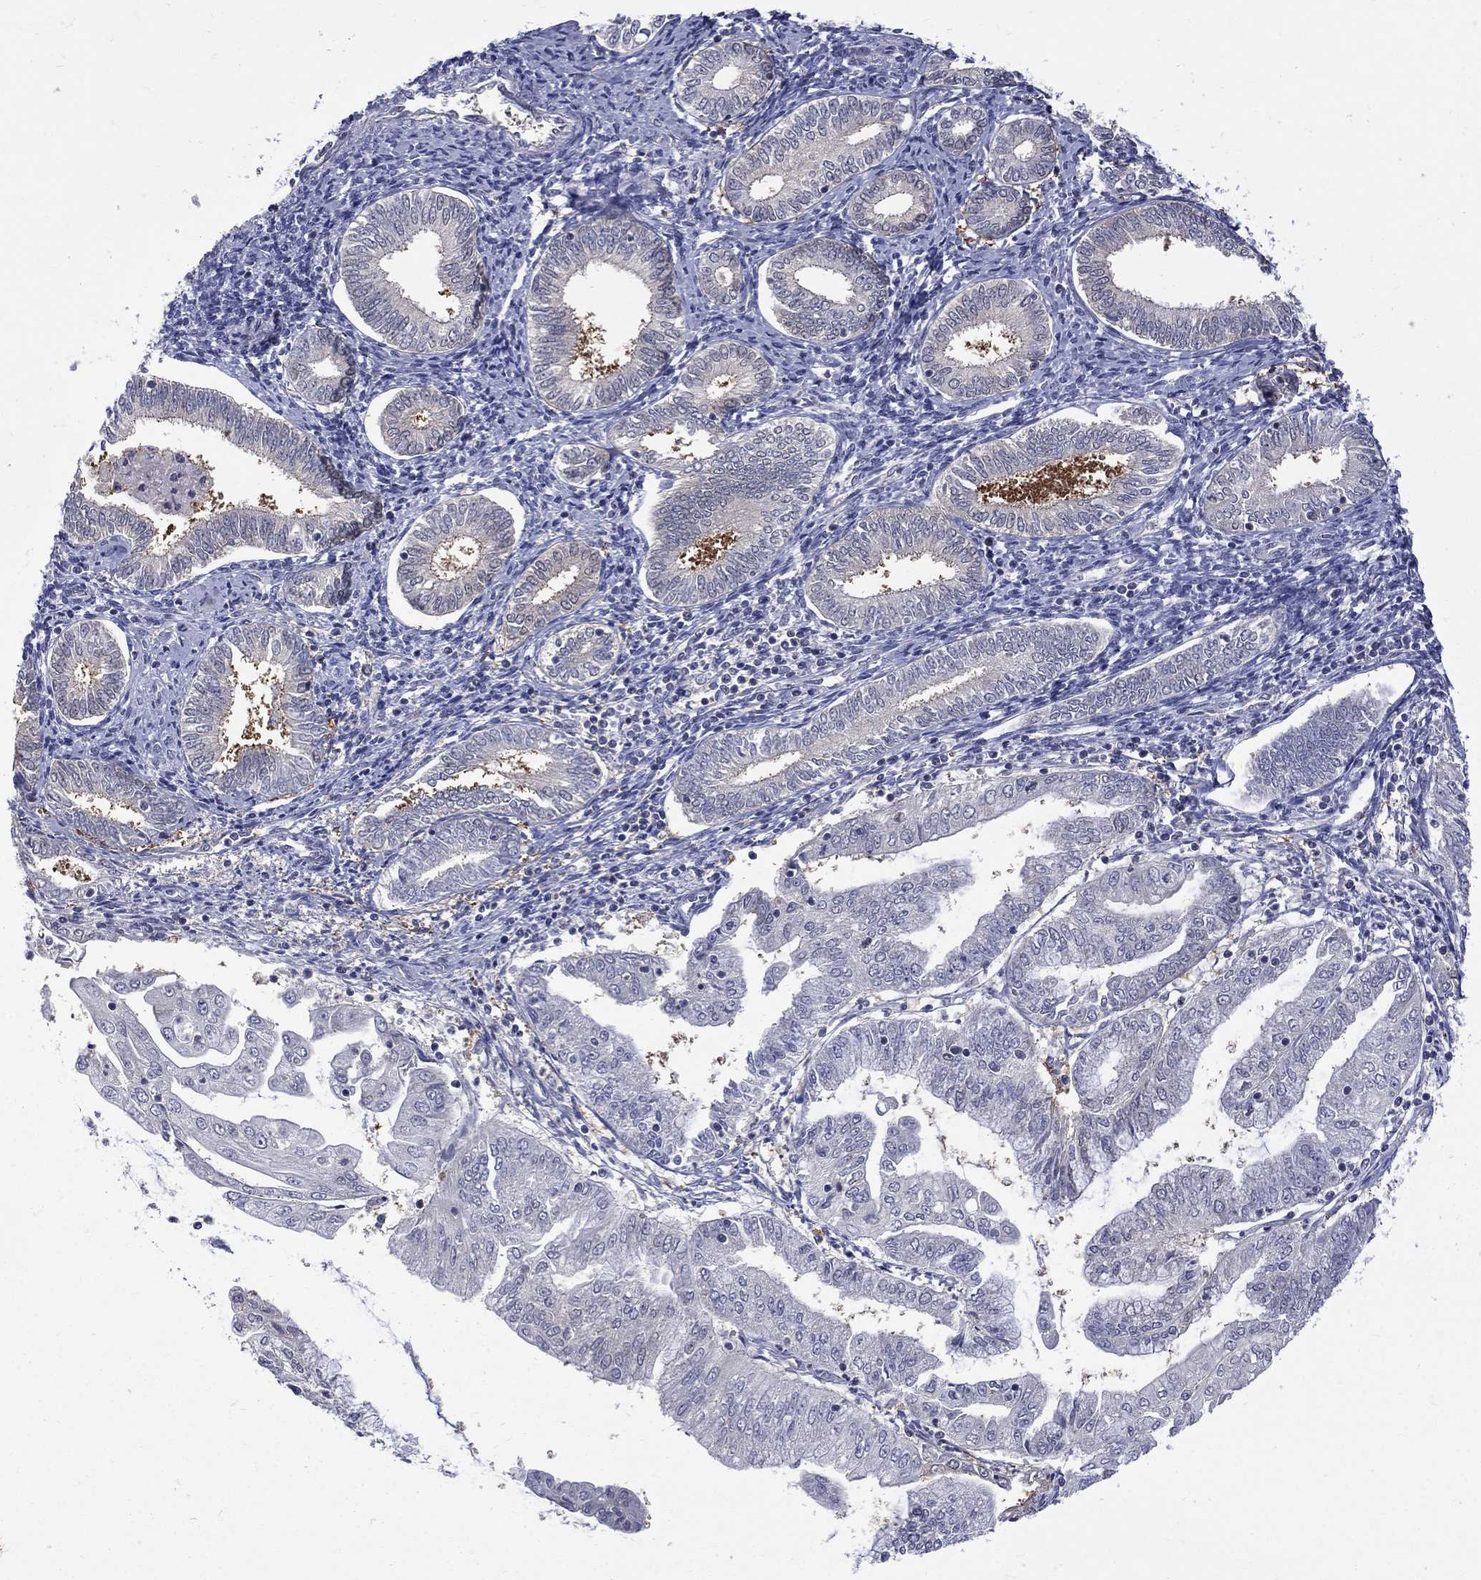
{"staining": {"intensity": "negative", "quantity": "none", "location": "none"}, "tissue": "endometrial cancer", "cell_type": "Tumor cells", "image_type": "cancer", "snomed": [{"axis": "morphology", "description": "Adenocarcinoma, NOS"}, {"axis": "topography", "description": "Endometrium"}], "caption": "High power microscopy image of an immunohistochemistry (IHC) histopathology image of endometrial cancer, revealing no significant staining in tumor cells. Nuclei are stained in blue.", "gene": "HKDC1", "patient": {"sex": "female", "age": 56}}